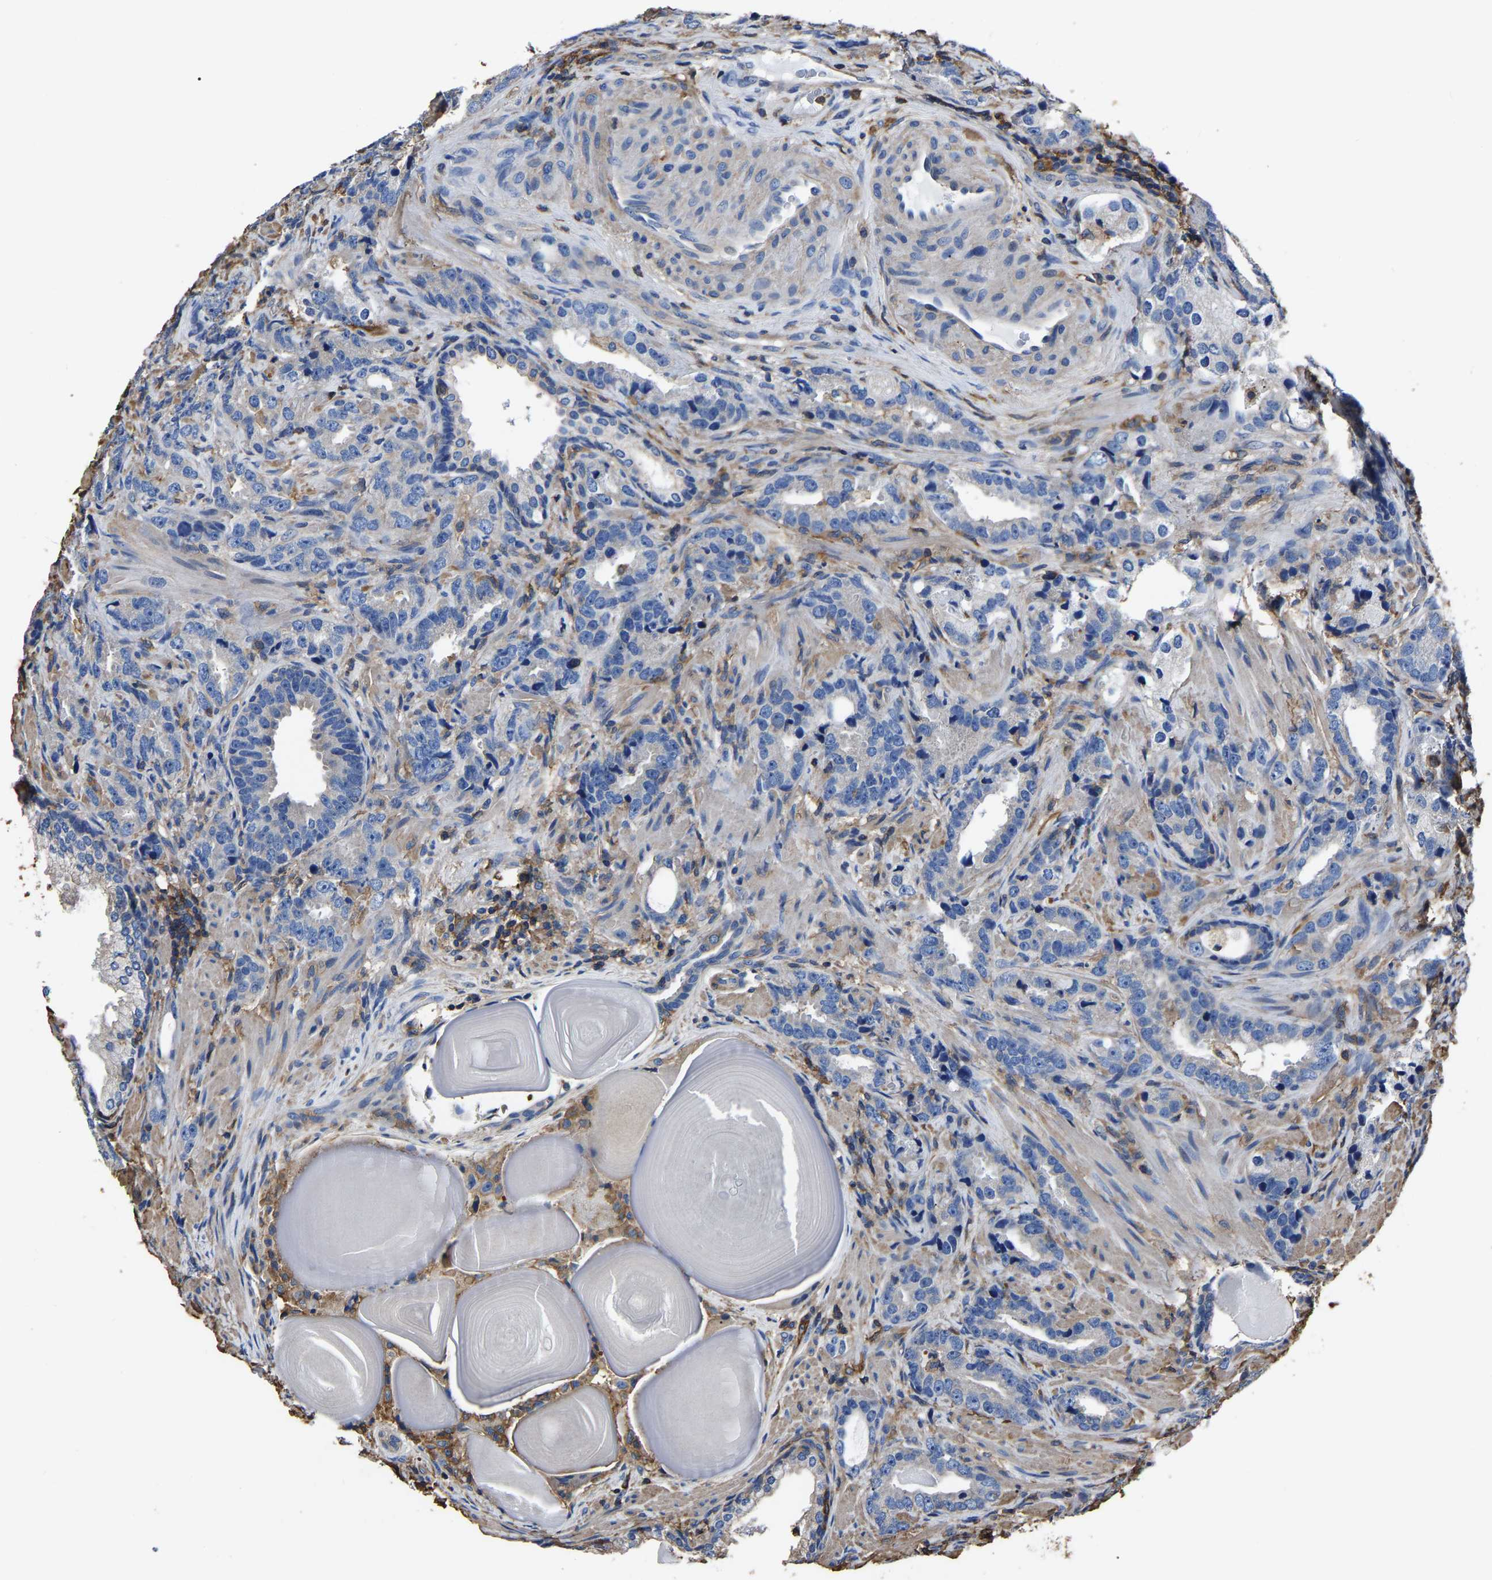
{"staining": {"intensity": "negative", "quantity": "none", "location": "none"}, "tissue": "prostate cancer", "cell_type": "Tumor cells", "image_type": "cancer", "snomed": [{"axis": "morphology", "description": "Adenocarcinoma, High grade"}, {"axis": "topography", "description": "Prostate"}], "caption": "Tumor cells are negative for protein expression in human prostate cancer (adenocarcinoma (high-grade)). Nuclei are stained in blue.", "gene": "ARMT1", "patient": {"sex": "male", "age": 63}}